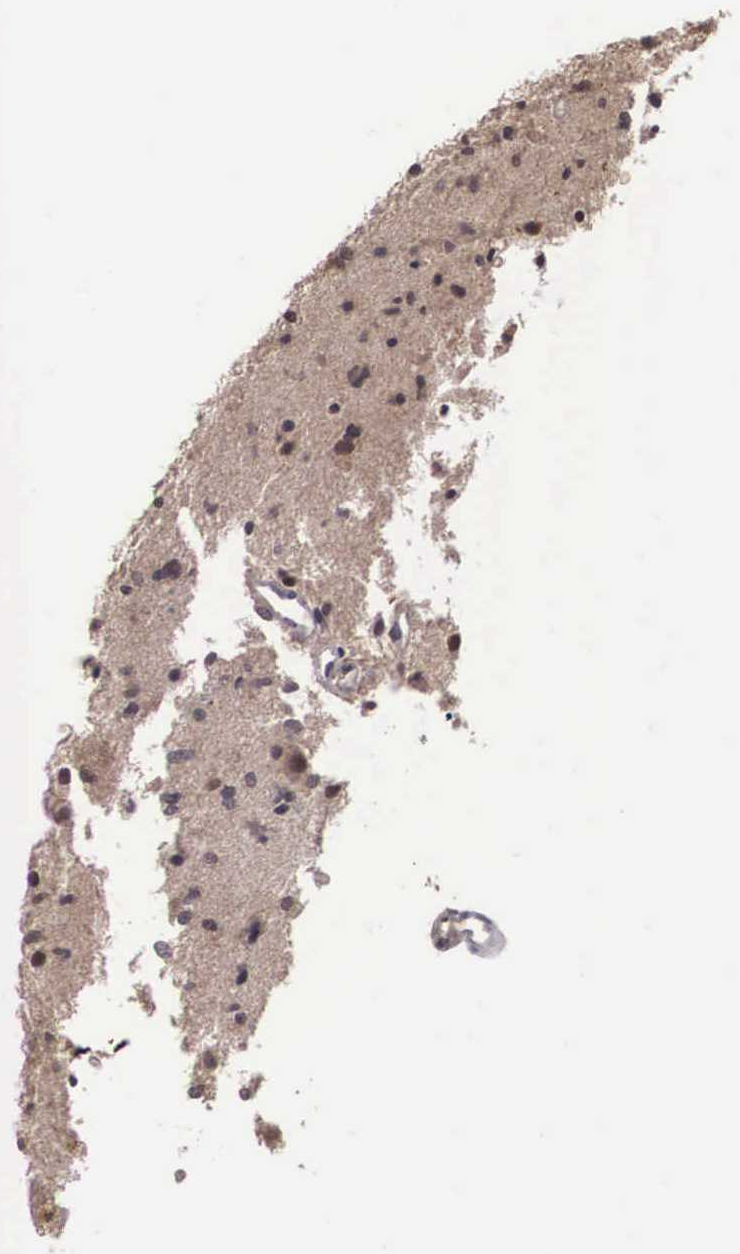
{"staining": {"intensity": "weak", "quantity": ">75%", "location": "cytoplasmic/membranous"}, "tissue": "glioma", "cell_type": "Tumor cells", "image_type": "cancer", "snomed": [{"axis": "morphology", "description": "Glioma, malignant, Low grade"}, {"axis": "topography", "description": "Brain"}], "caption": "Immunohistochemistry (IHC) photomicrograph of neoplastic tissue: human glioma stained using IHC exhibits low levels of weak protein expression localized specifically in the cytoplasmic/membranous of tumor cells, appearing as a cytoplasmic/membranous brown color.", "gene": "VASH1", "patient": {"sex": "female", "age": 46}}